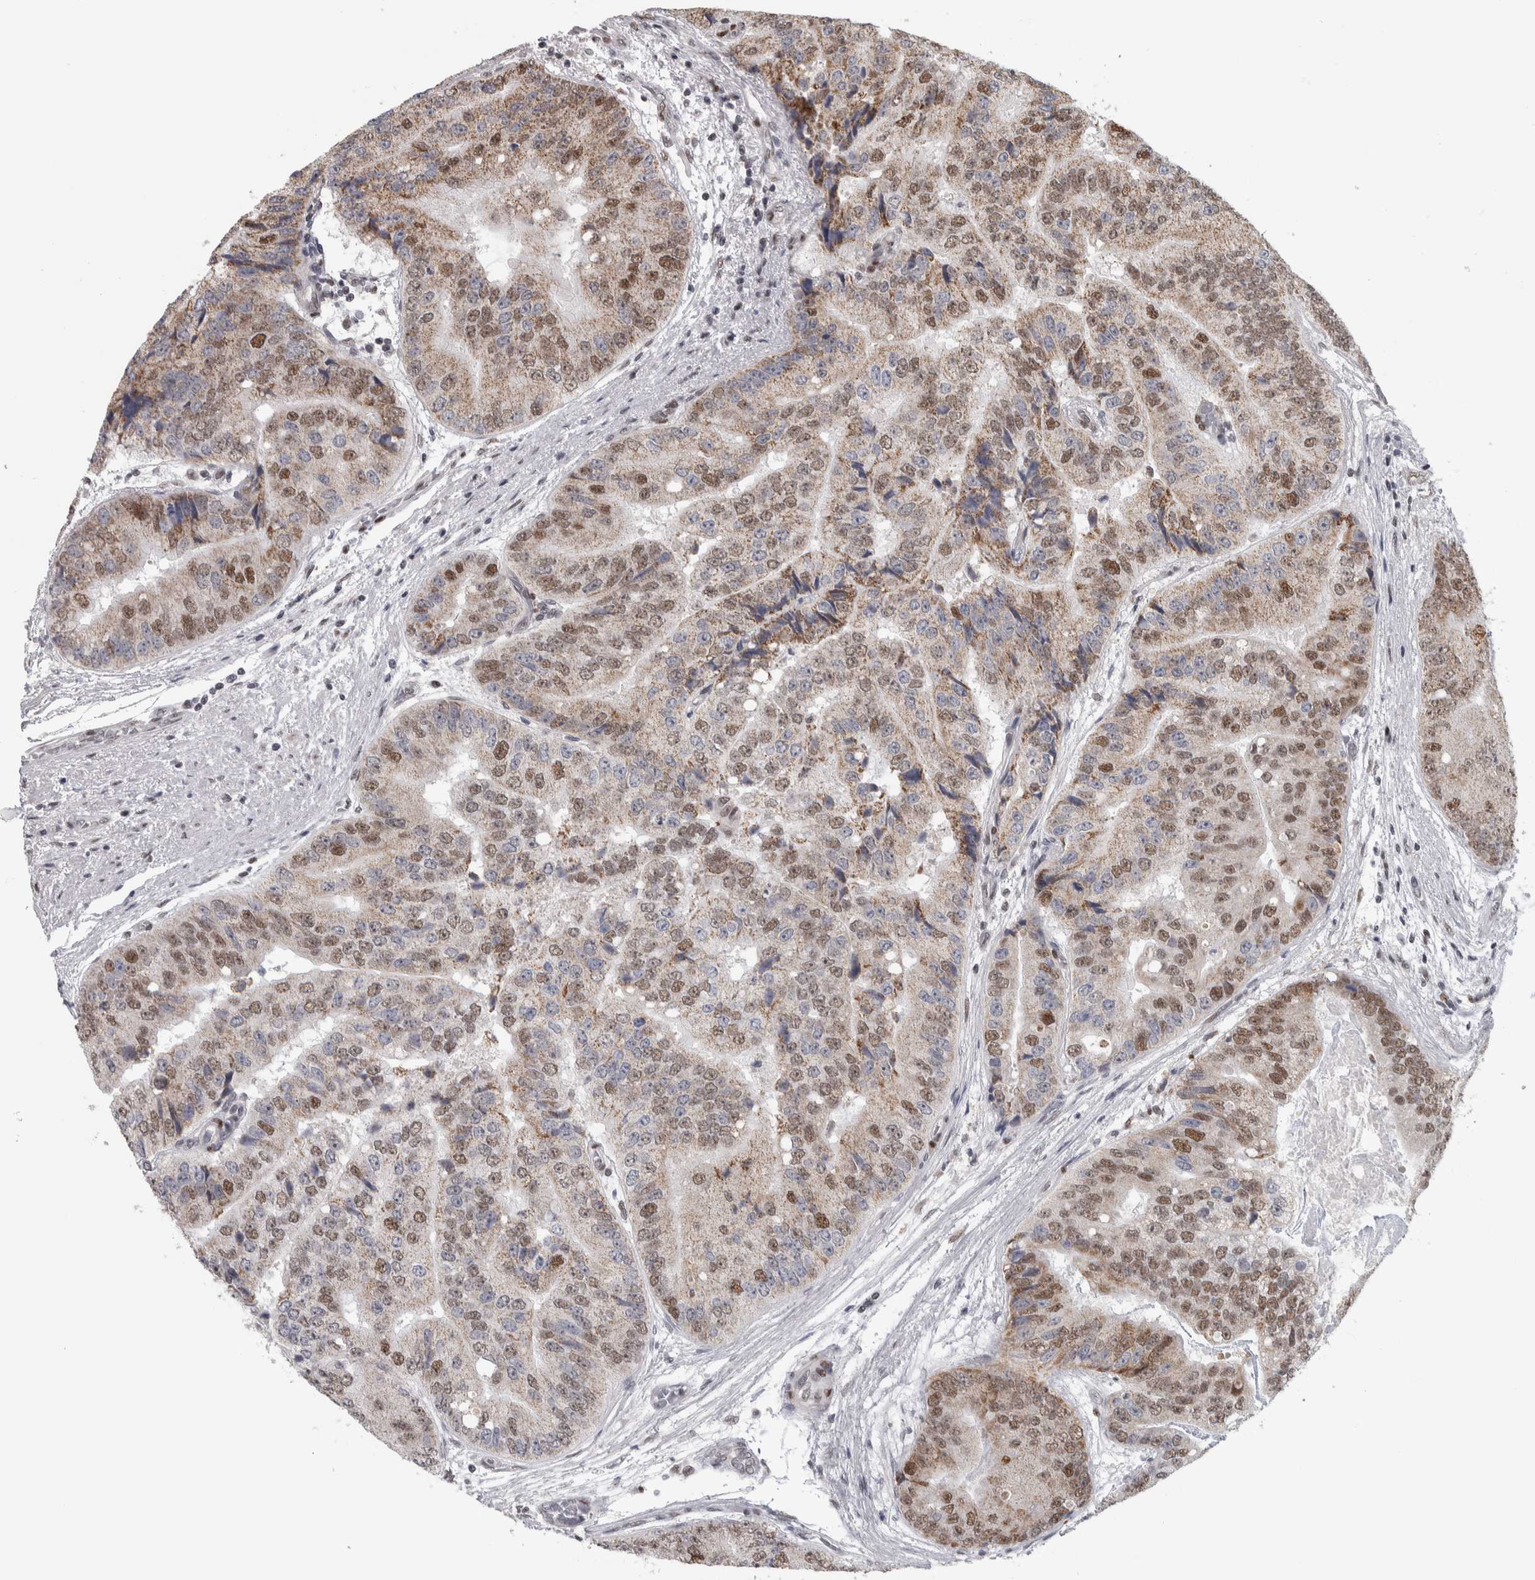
{"staining": {"intensity": "moderate", "quantity": "25%-75%", "location": "nuclear"}, "tissue": "prostate cancer", "cell_type": "Tumor cells", "image_type": "cancer", "snomed": [{"axis": "morphology", "description": "Adenocarcinoma, High grade"}, {"axis": "topography", "description": "Prostate"}], "caption": "Prostate cancer tissue reveals moderate nuclear positivity in approximately 25%-75% of tumor cells", "gene": "HEXIM2", "patient": {"sex": "male", "age": 70}}